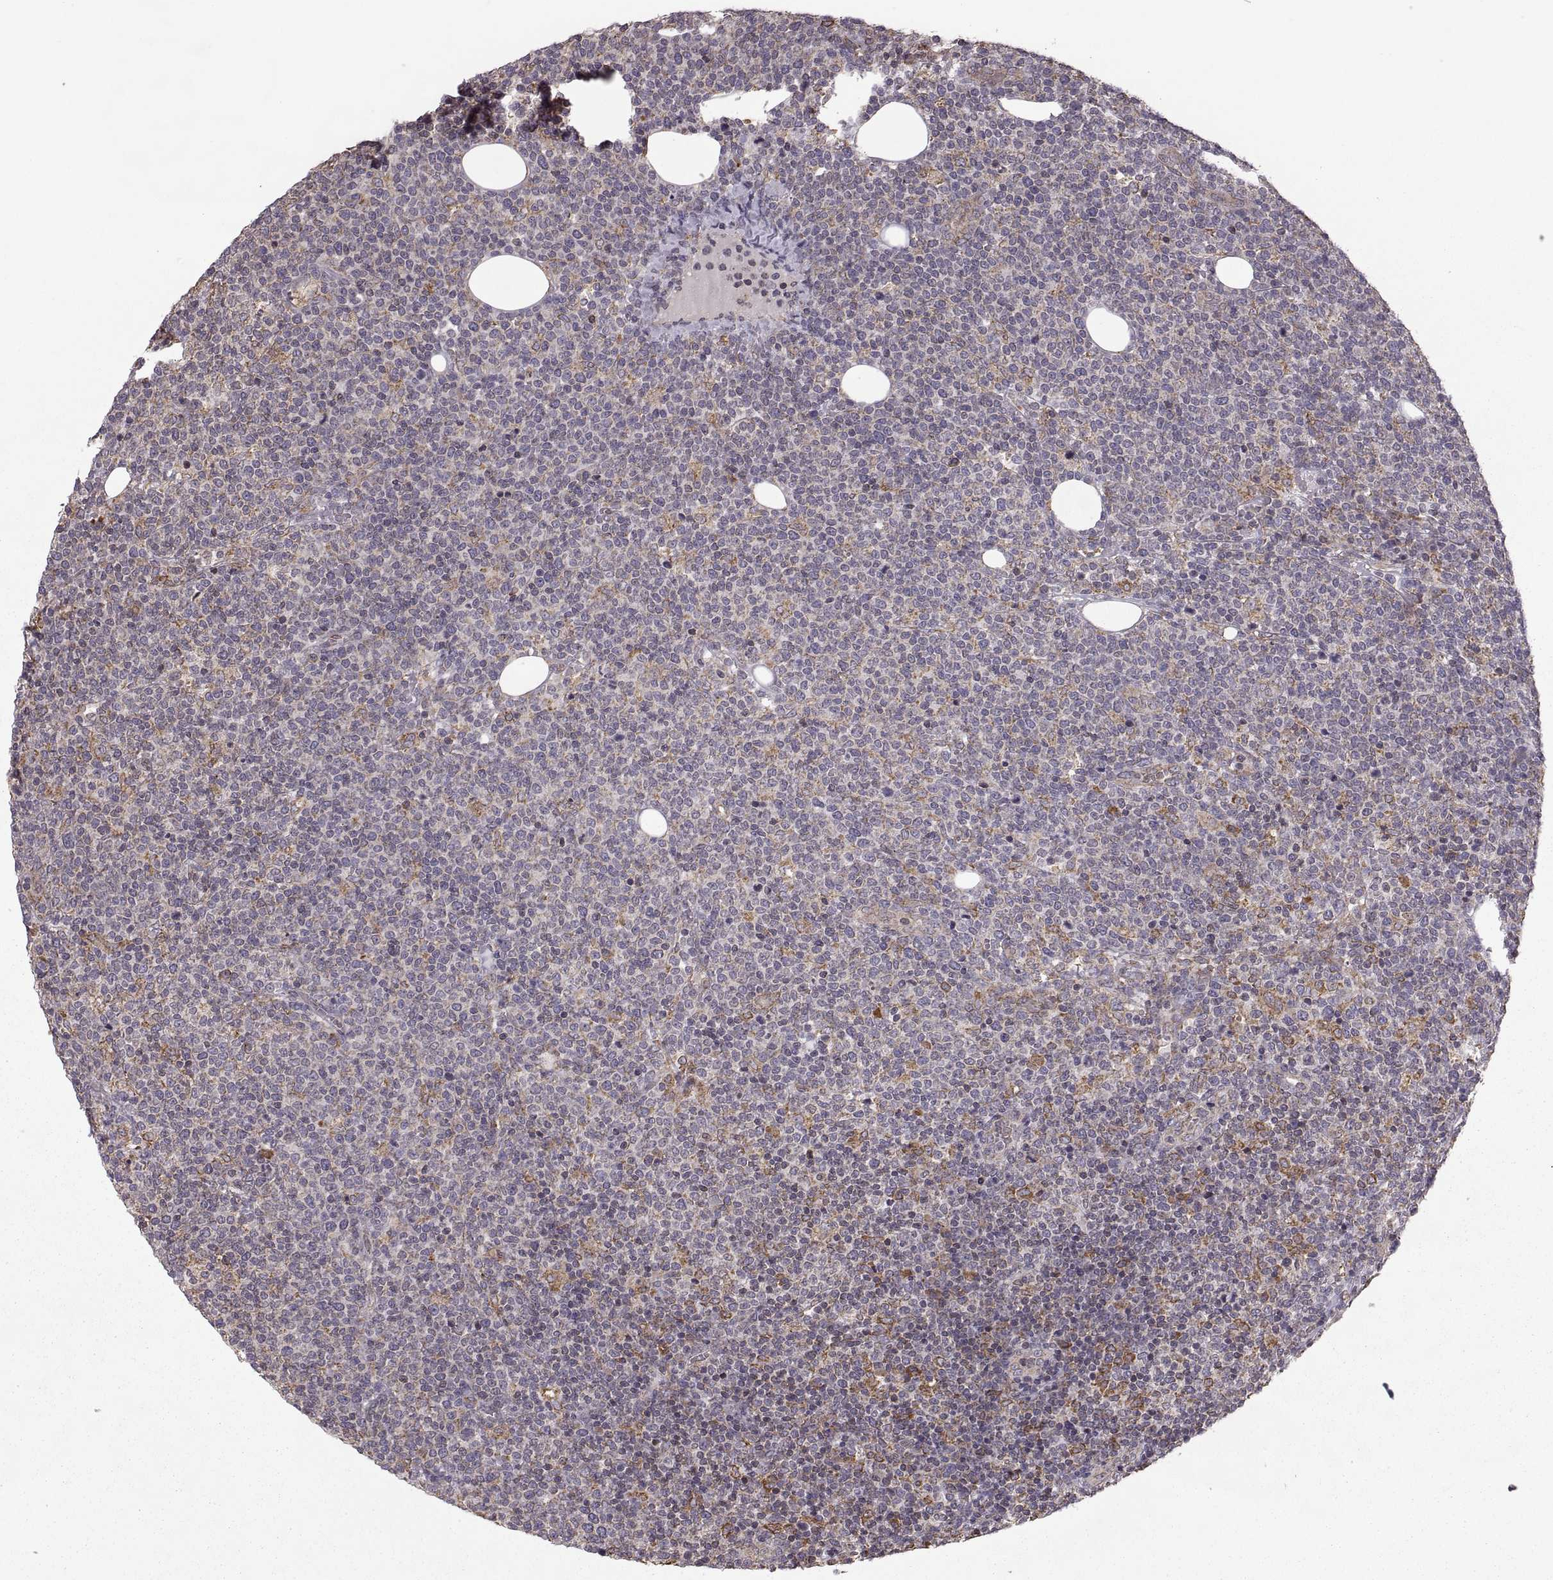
{"staining": {"intensity": "negative", "quantity": "none", "location": "none"}, "tissue": "lymphoma", "cell_type": "Tumor cells", "image_type": "cancer", "snomed": [{"axis": "morphology", "description": "Malignant lymphoma, non-Hodgkin's type, High grade"}, {"axis": "topography", "description": "Lymph node"}], "caption": "A high-resolution histopathology image shows IHC staining of lymphoma, which shows no significant positivity in tumor cells.", "gene": "PDIA3", "patient": {"sex": "male", "age": 61}}